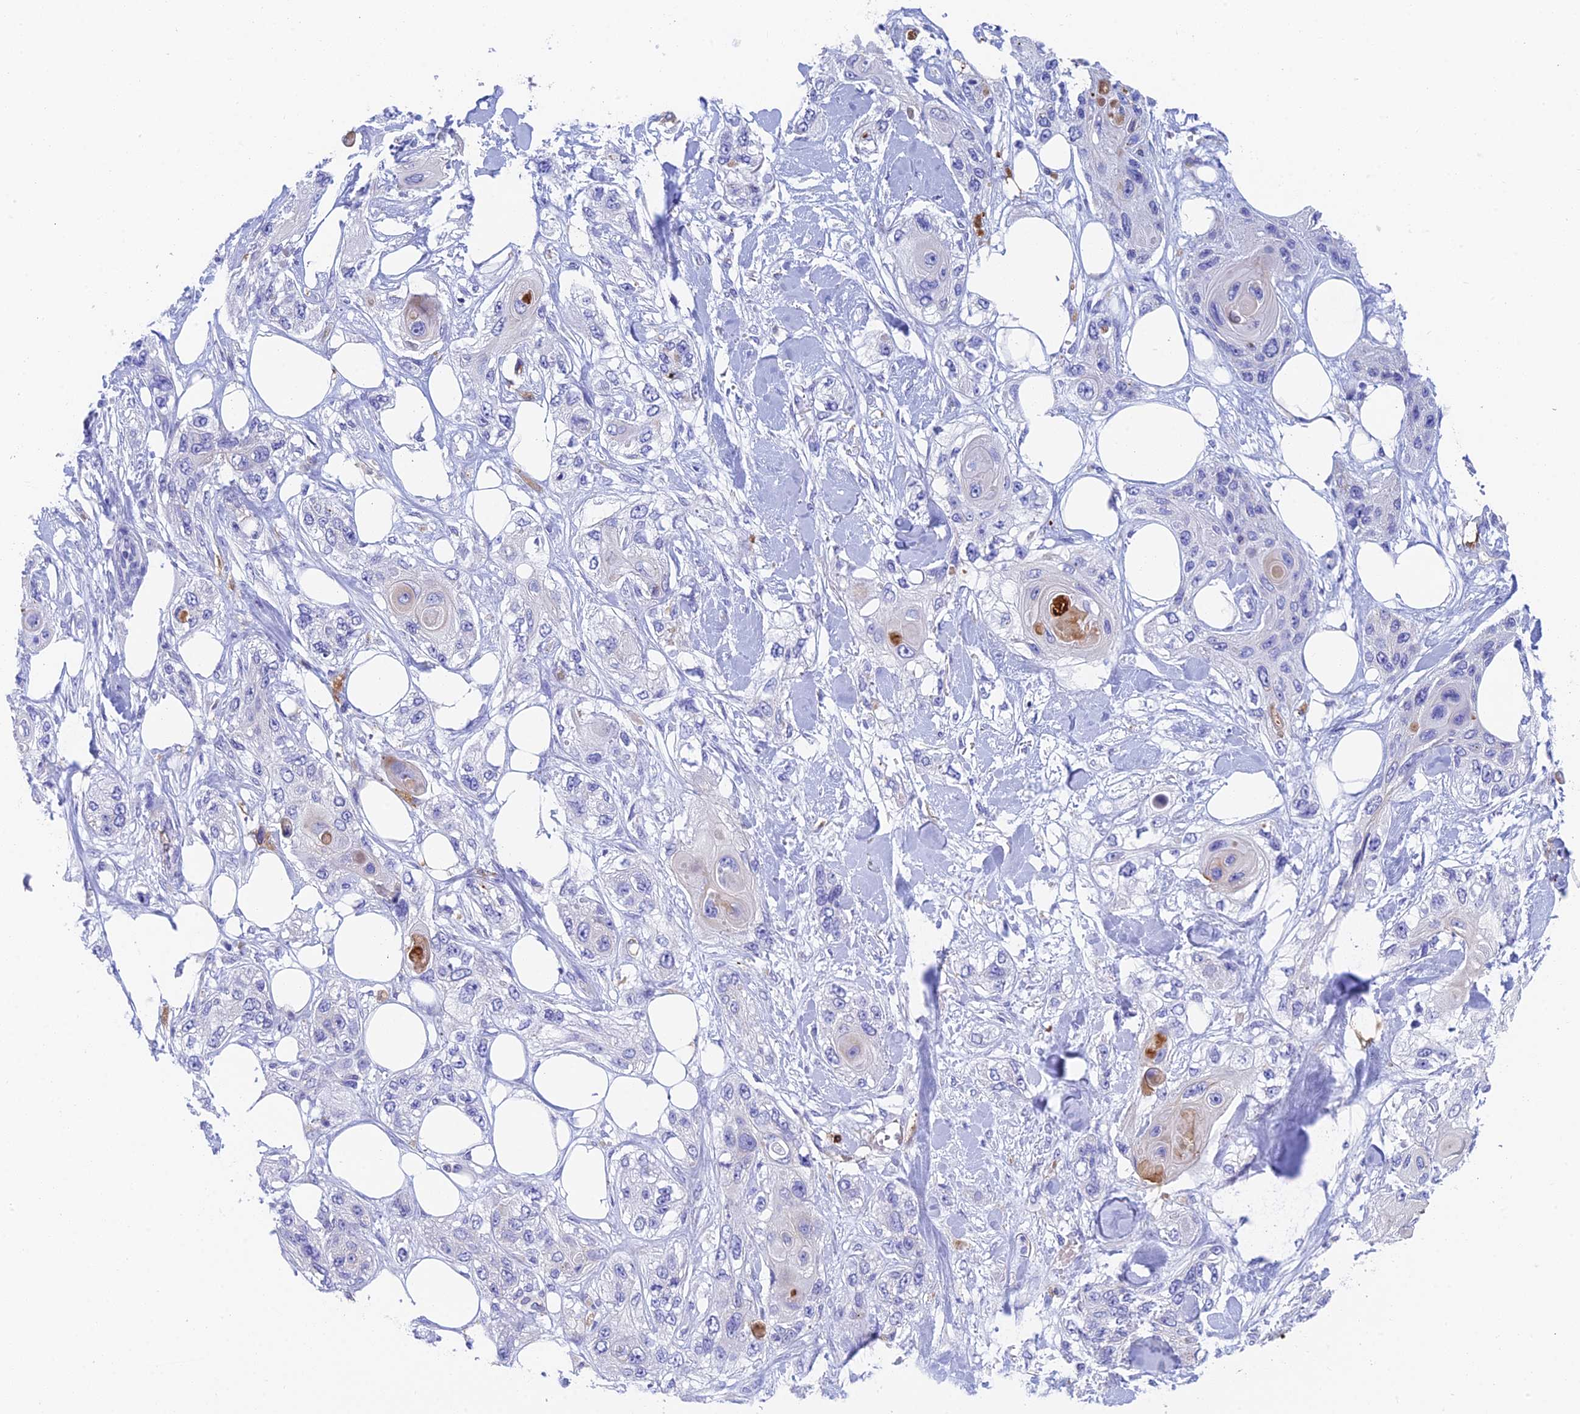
{"staining": {"intensity": "negative", "quantity": "none", "location": "none"}, "tissue": "skin cancer", "cell_type": "Tumor cells", "image_type": "cancer", "snomed": [{"axis": "morphology", "description": "Normal tissue, NOS"}, {"axis": "morphology", "description": "Squamous cell carcinoma, NOS"}, {"axis": "topography", "description": "Skin"}], "caption": "Human squamous cell carcinoma (skin) stained for a protein using immunohistochemistry (IHC) demonstrates no expression in tumor cells.", "gene": "ADAMTS13", "patient": {"sex": "male", "age": 72}}